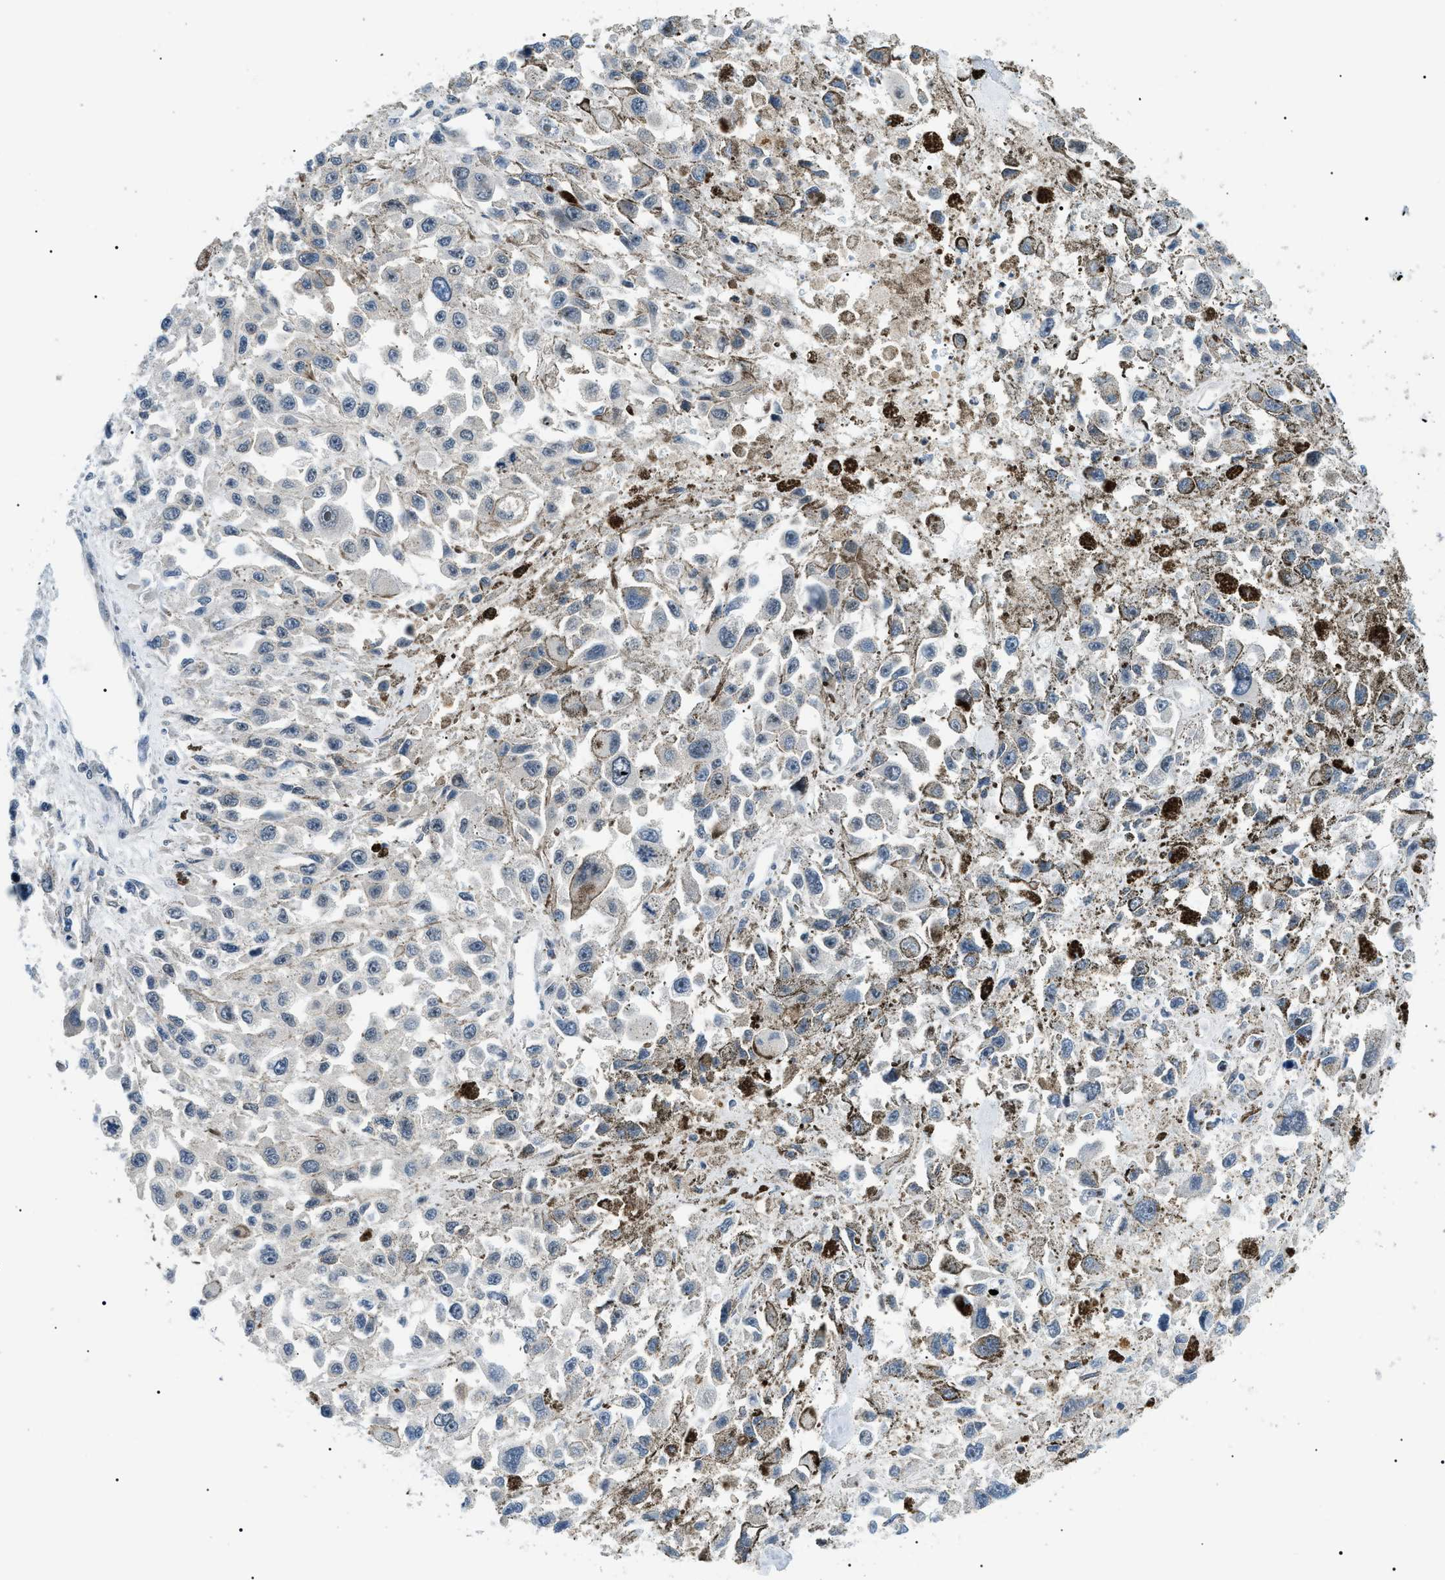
{"staining": {"intensity": "negative", "quantity": "none", "location": "none"}, "tissue": "melanoma", "cell_type": "Tumor cells", "image_type": "cancer", "snomed": [{"axis": "morphology", "description": "Malignant melanoma, Metastatic site"}, {"axis": "topography", "description": "Lymph node"}], "caption": "Immunohistochemistry (IHC) image of neoplastic tissue: human malignant melanoma (metastatic site) stained with DAB (3,3'-diaminobenzidine) displays no significant protein staining in tumor cells.", "gene": "CWC25", "patient": {"sex": "male", "age": 59}}